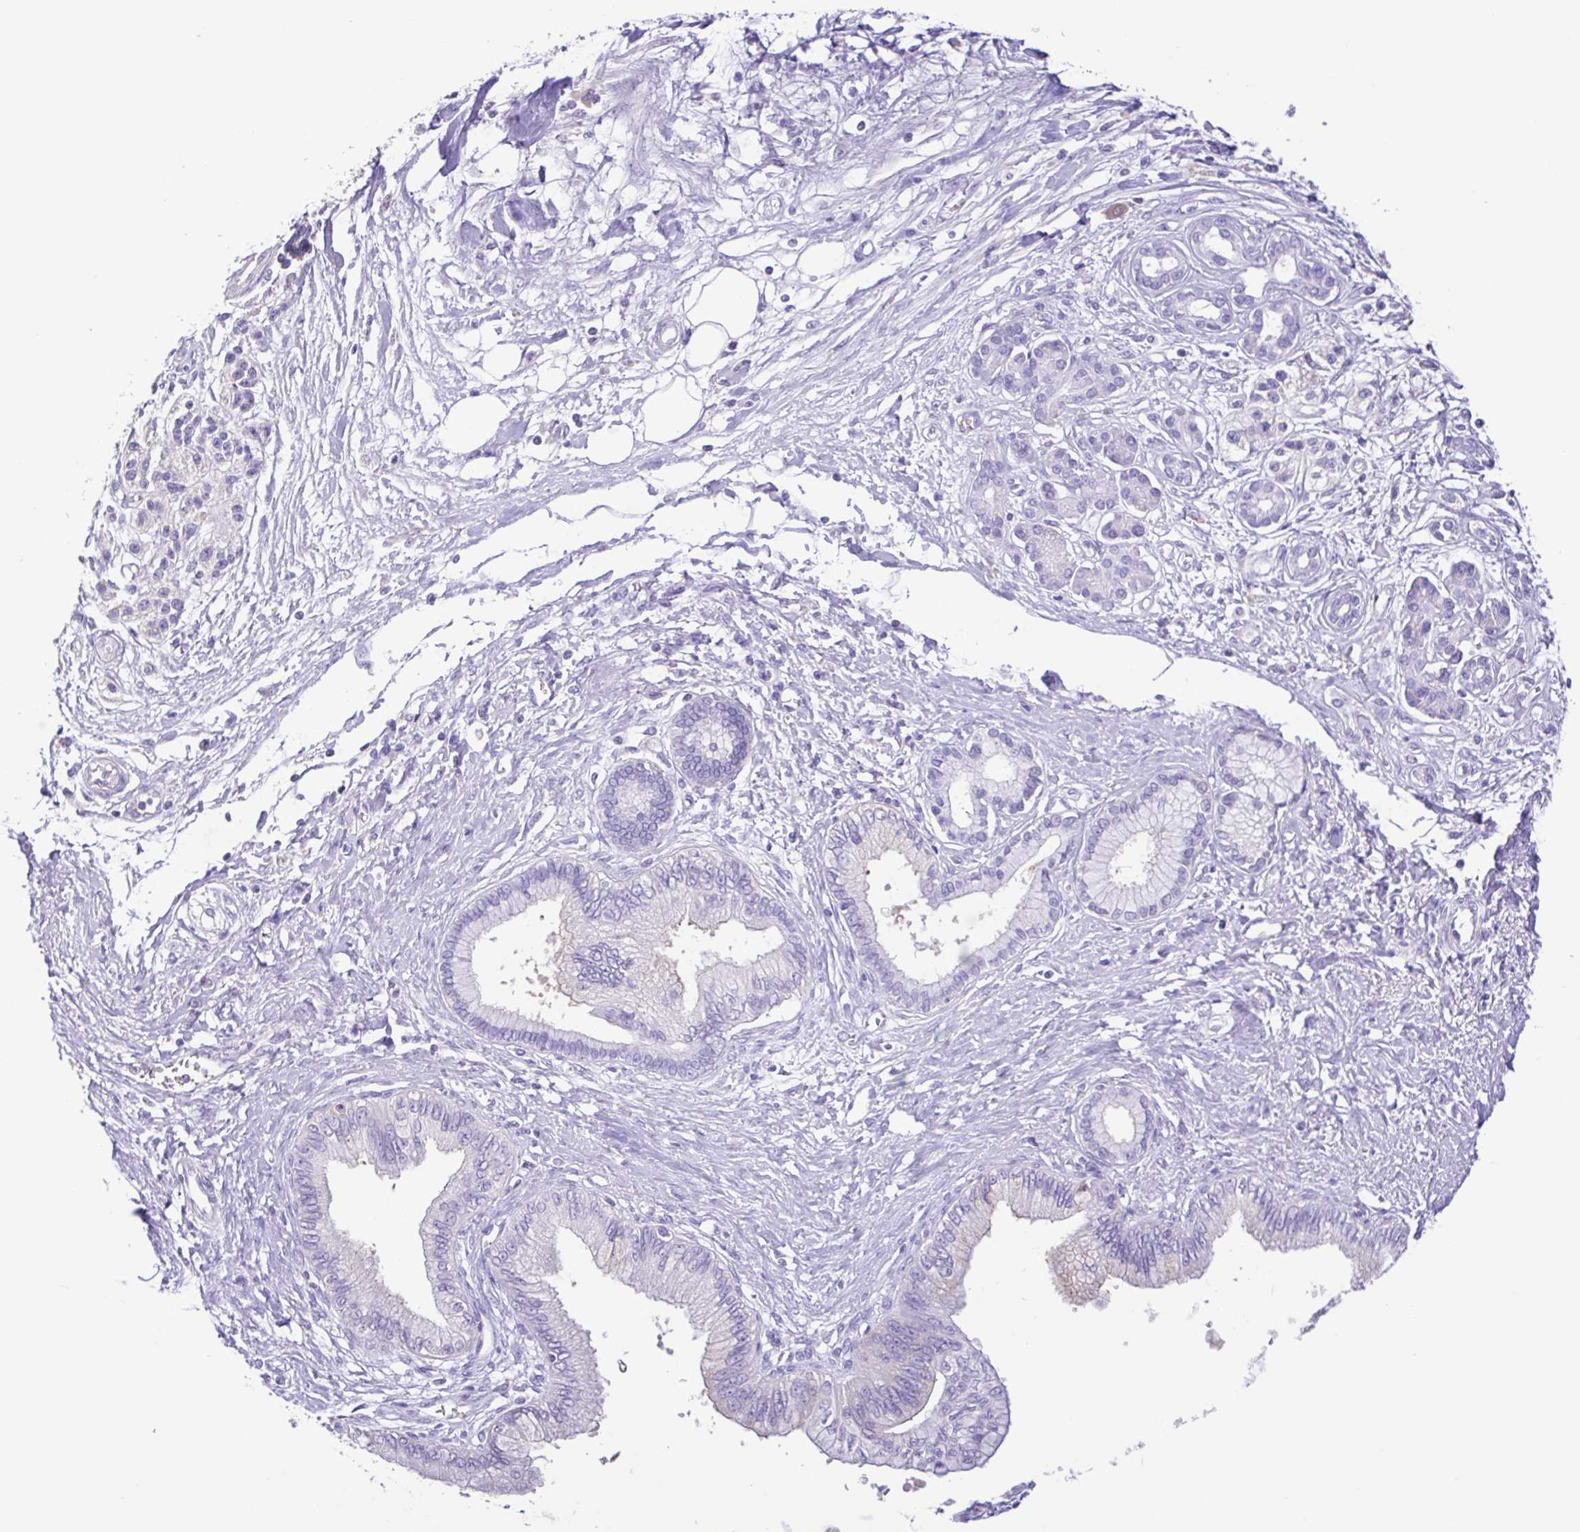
{"staining": {"intensity": "negative", "quantity": "none", "location": "none"}, "tissue": "pancreatic cancer", "cell_type": "Tumor cells", "image_type": "cancer", "snomed": [{"axis": "morphology", "description": "Adenocarcinoma, NOS"}, {"axis": "topography", "description": "Pancreas"}], "caption": "DAB (3,3'-diaminobenzidine) immunohistochemical staining of pancreatic cancer reveals no significant positivity in tumor cells. (DAB immunohistochemistry visualized using brightfield microscopy, high magnification).", "gene": "CYP17A1", "patient": {"sex": "female", "age": 77}}